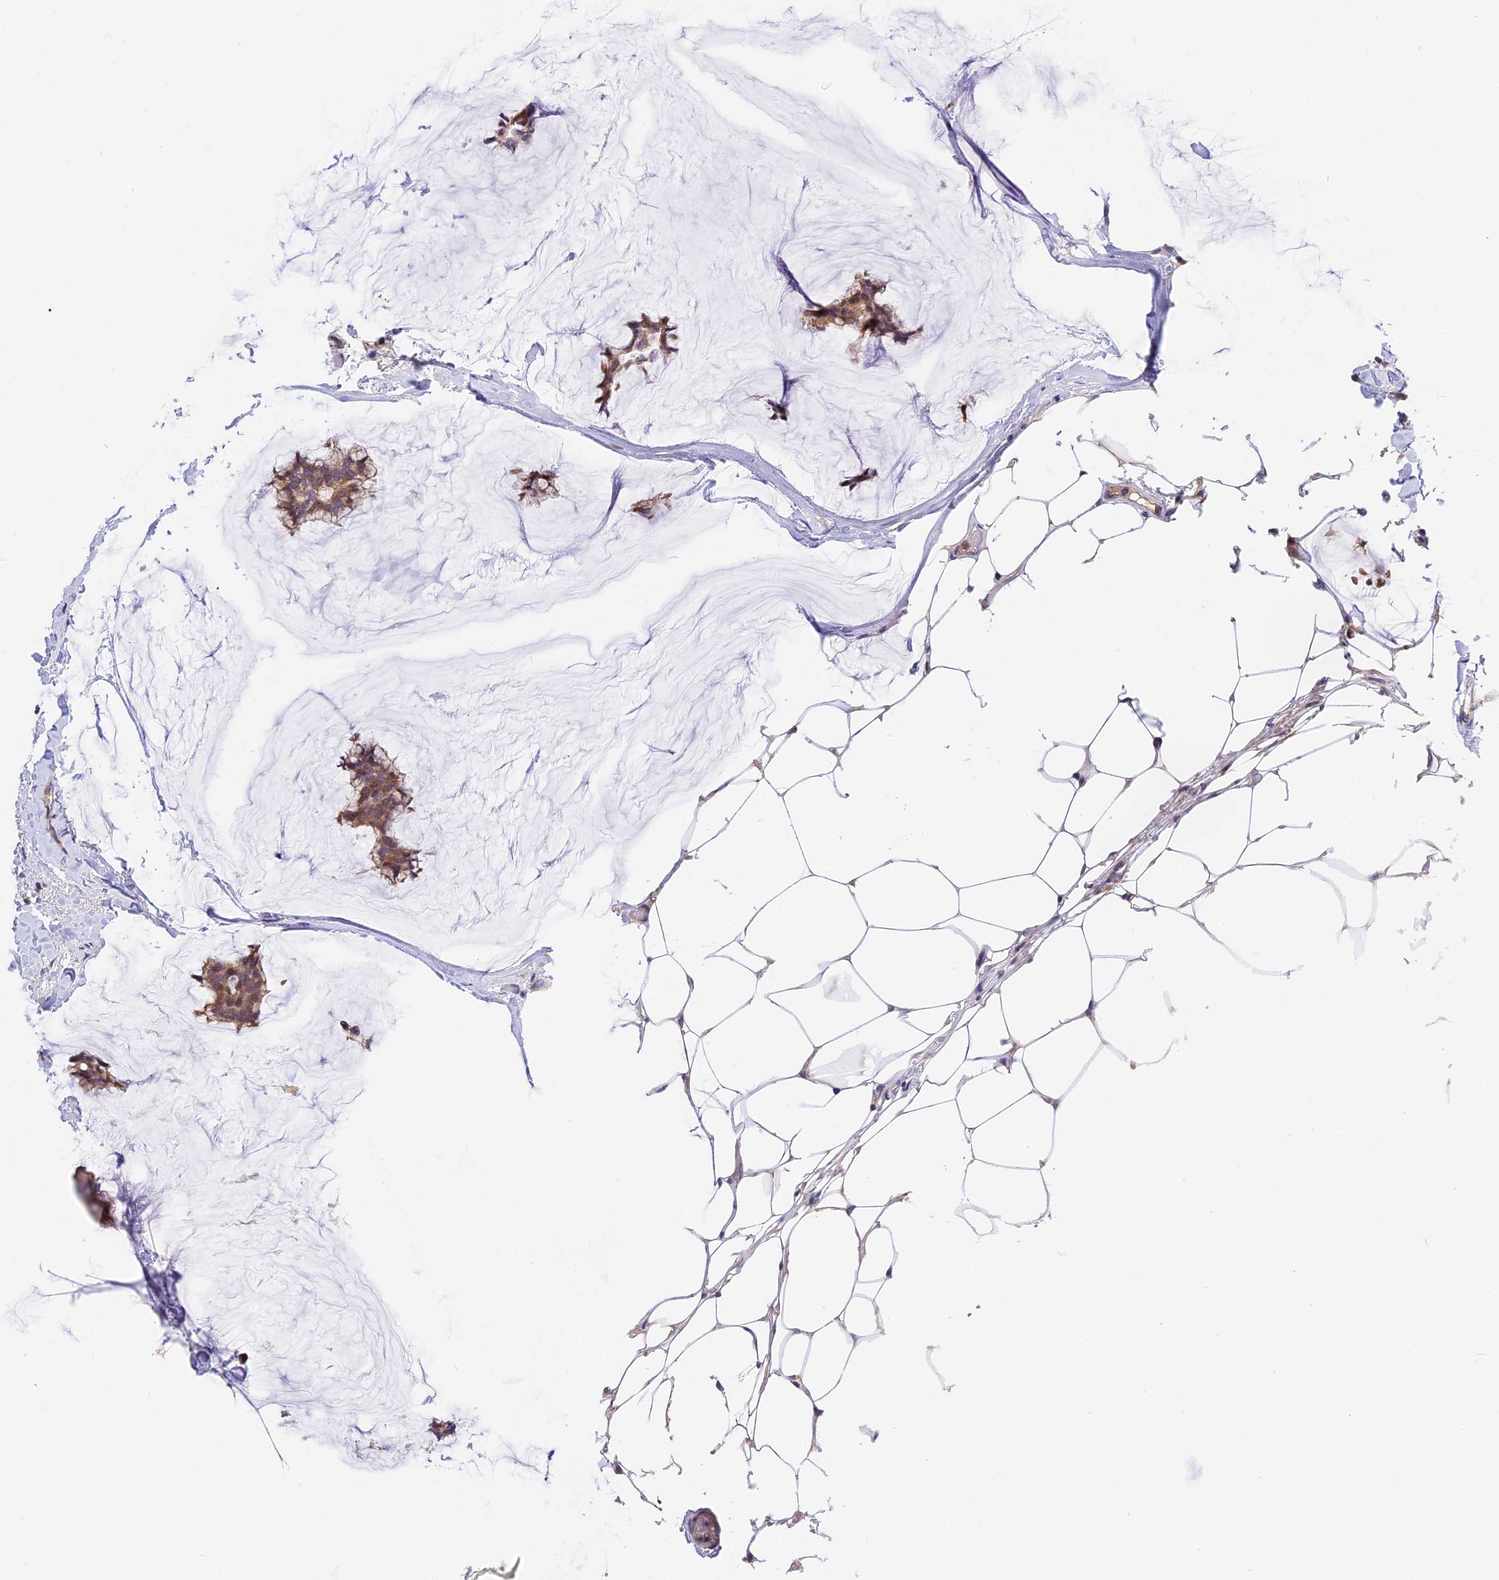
{"staining": {"intensity": "moderate", "quantity": ">75%", "location": "cytoplasmic/membranous,nuclear"}, "tissue": "breast cancer", "cell_type": "Tumor cells", "image_type": "cancer", "snomed": [{"axis": "morphology", "description": "Duct carcinoma"}, {"axis": "topography", "description": "Breast"}], "caption": "Breast invasive ductal carcinoma stained with immunohistochemistry (IHC) exhibits moderate cytoplasmic/membranous and nuclear positivity in about >75% of tumor cells.", "gene": "BSCL2", "patient": {"sex": "female", "age": 93}}